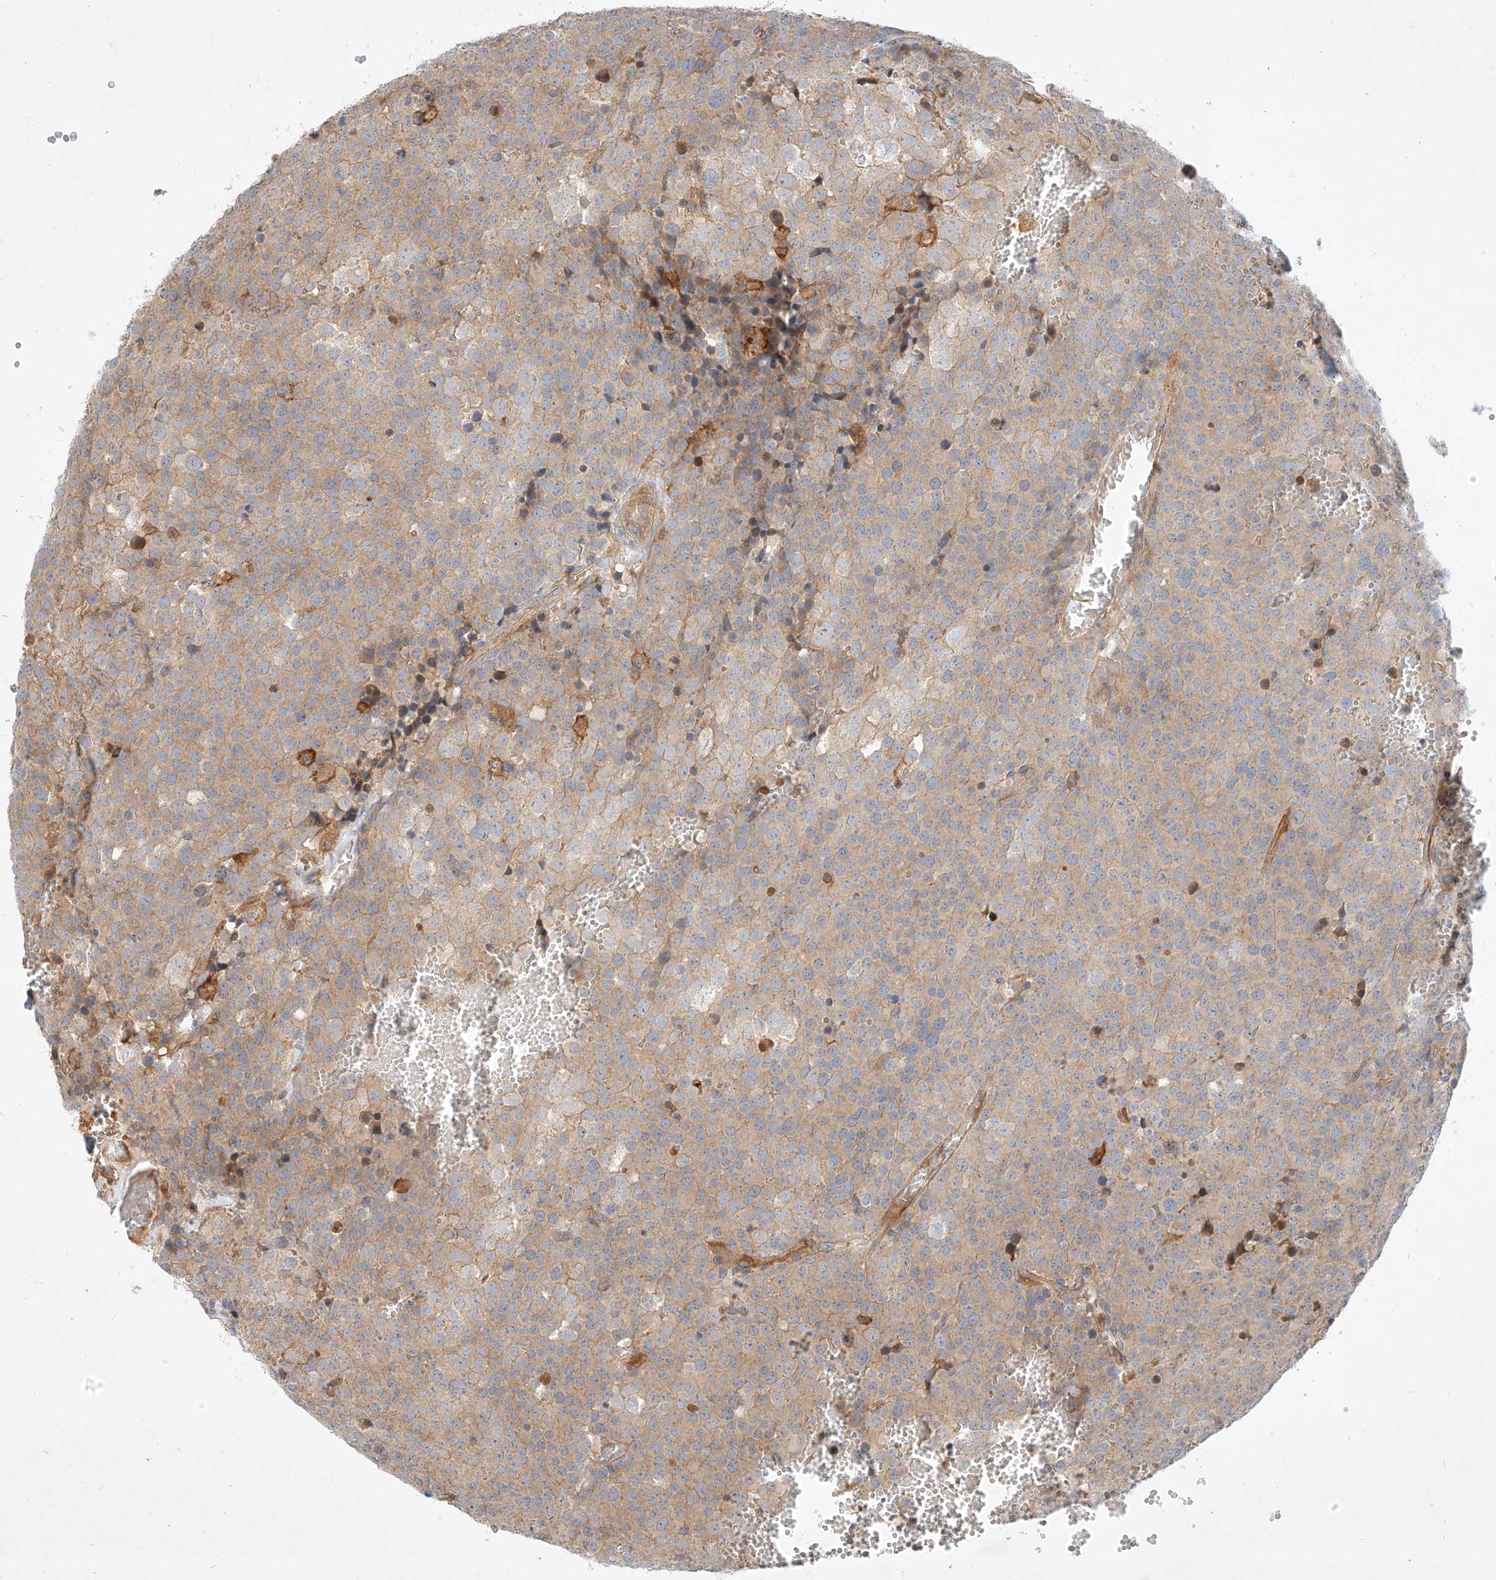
{"staining": {"intensity": "weak", "quantity": ">75%", "location": "cytoplasmic/membranous"}, "tissue": "testis cancer", "cell_type": "Tumor cells", "image_type": "cancer", "snomed": [{"axis": "morphology", "description": "Seminoma, NOS"}, {"axis": "topography", "description": "Testis"}], "caption": "This is a histology image of IHC staining of testis cancer (seminoma), which shows weak staining in the cytoplasmic/membranous of tumor cells.", "gene": "NFAM1", "patient": {"sex": "male", "age": 71}}